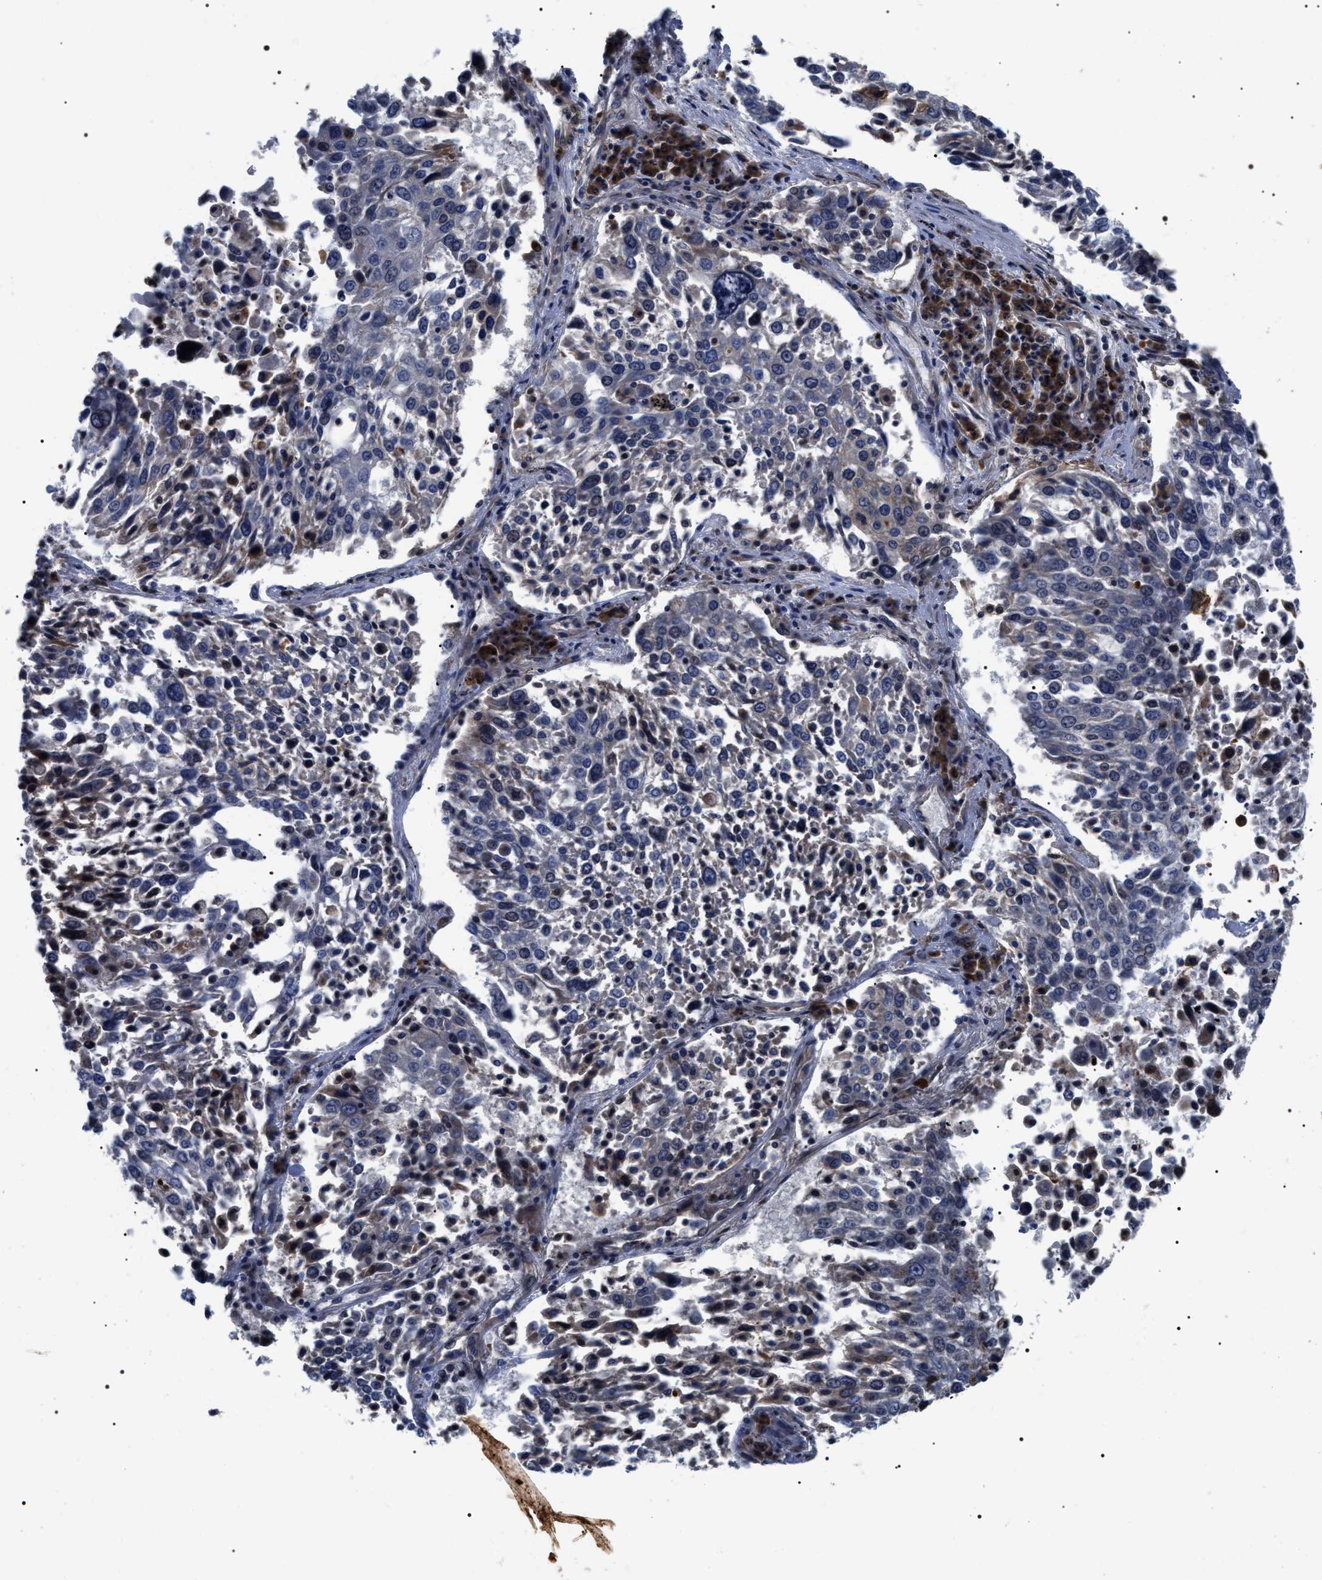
{"staining": {"intensity": "negative", "quantity": "none", "location": "none"}, "tissue": "lung cancer", "cell_type": "Tumor cells", "image_type": "cancer", "snomed": [{"axis": "morphology", "description": "Squamous cell carcinoma, NOS"}, {"axis": "topography", "description": "Lung"}], "caption": "There is no significant expression in tumor cells of lung squamous cell carcinoma. Nuclei are stained in blue.", "gene": "MIS18A", "patient": {"sex": "male", "age": 65}}